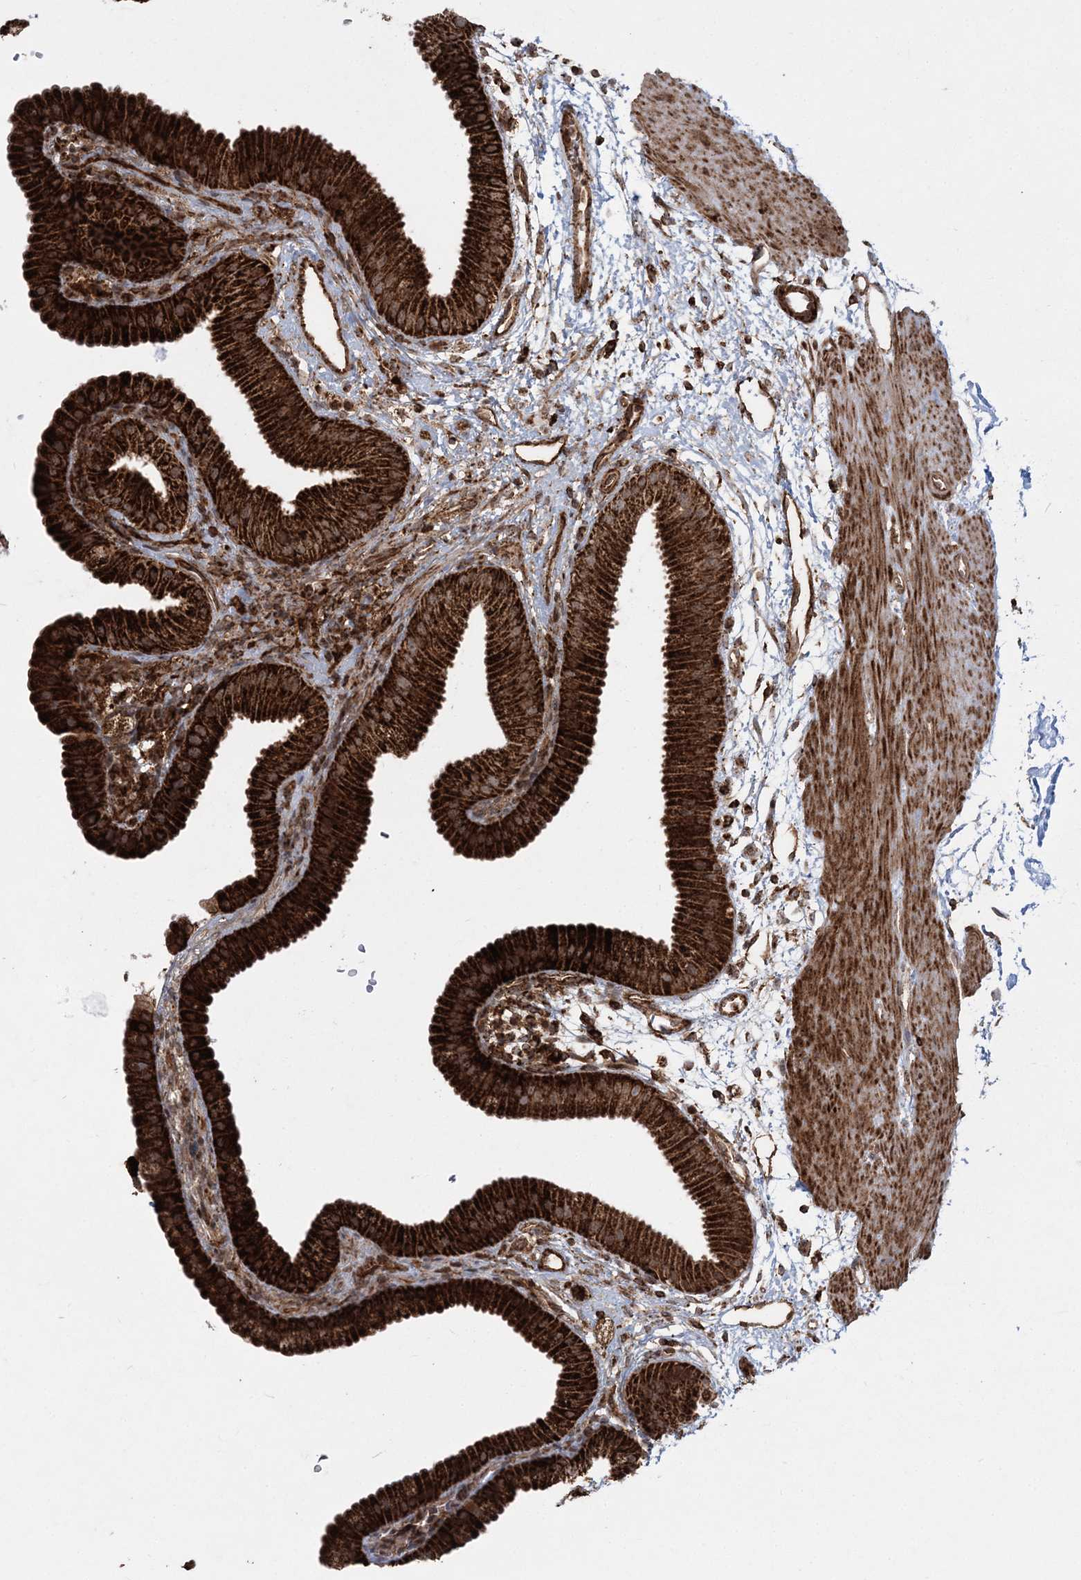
{"staining": {"intensity": "strong", "quantity": ">75%", "location": "cytoplasmic/membranous"}, "tissue": "gallbladder", "cell_type": "Glandular cells", "image_type": "normal", "snomed": [{"axis": "morphology", "description": "Normal tissue, NOS"}, {"axis": "topography", "description": "Gallbladder"}], "caption": "Immunohistochemistry histopathology image of unremarkable human gallbladder stained for a protein (brown), which demonstrates high levels of strong cytoplasmic/membranous staining in about >75% of glandular cells.", "gene": "LRPPRC", "patient": {"sex": "female", "age": 64}}